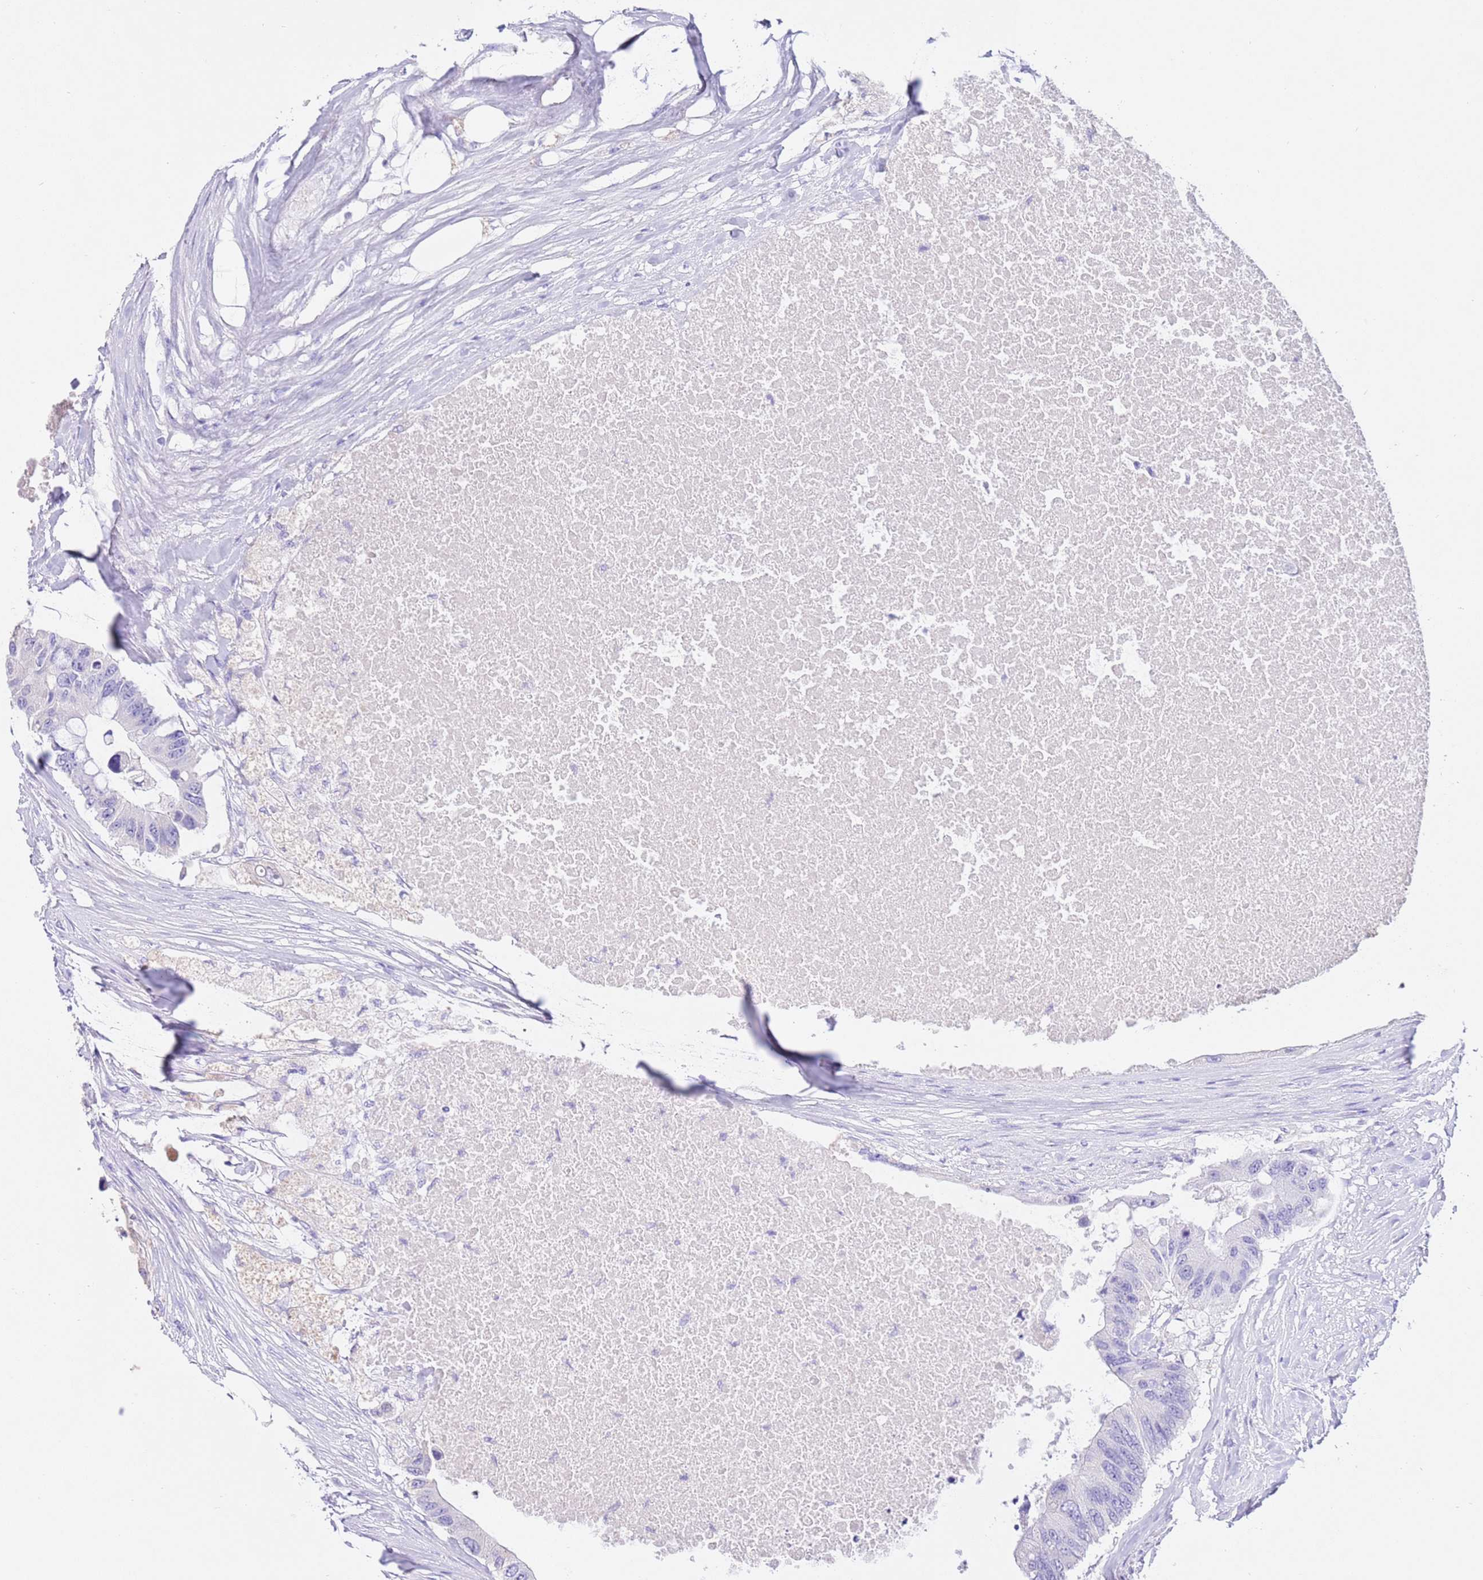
{"staining": {"intensity": "negative", "quantity": "none", "location": "none"}, "tissue": "colorectal cancer", "cell_type": "Tumor cells", "image_type": "cancer", "snomed": [{"axis": "morphology", "description": "Adenocarcinoma, NOS"}, {"axis": "topography", "description": "Colon"}], "caption": "Tumor cells show no significant protein positivity in adenocarcinoma (colorectal). The staining is performed using DAB brown chromogen with nuclei counter-stained in using hematoxylin.", "gene": "CPB1", "patient": {"sex": "male", "age": 71}}